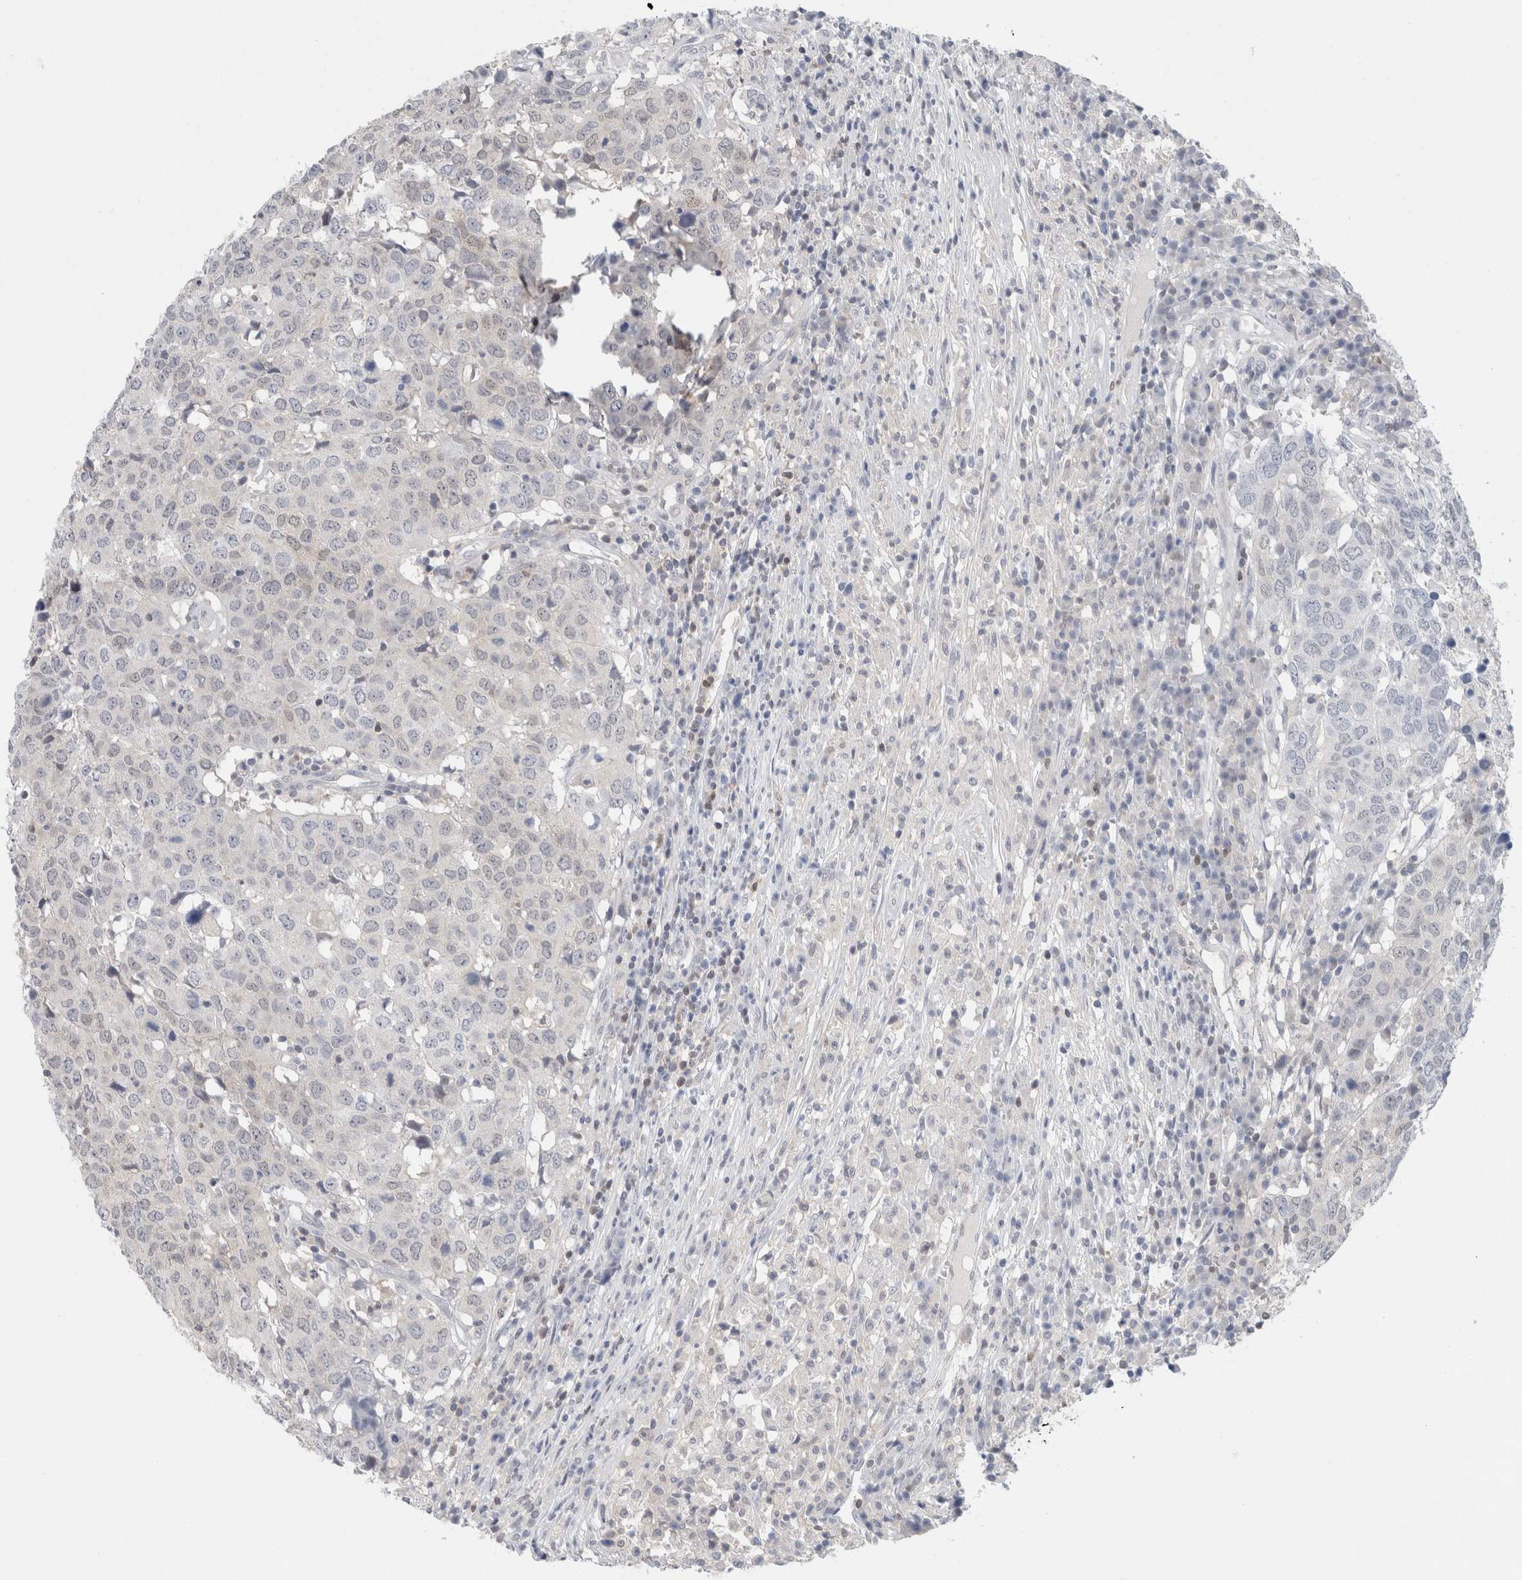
{"staining": {"intensity": "negative", "quantity": "none", "location": "none"}, "tissue": "head and neck cancer", "cell_type": "Tumor cells", "image_type": "cancer", "snomed": [{"axis": "morphology", "description": "Squamous cell carcinoma, NOS"}, {"axis": "topography", "description": "Head-Neck"}], "caption": "Immunohistochemistry histopathology image of head and neck cancer stained for a protein (brown), which reveals no staining in tumor cells.", "gene": "CASP6", "patient": {"sex": "male", "age": 66}}